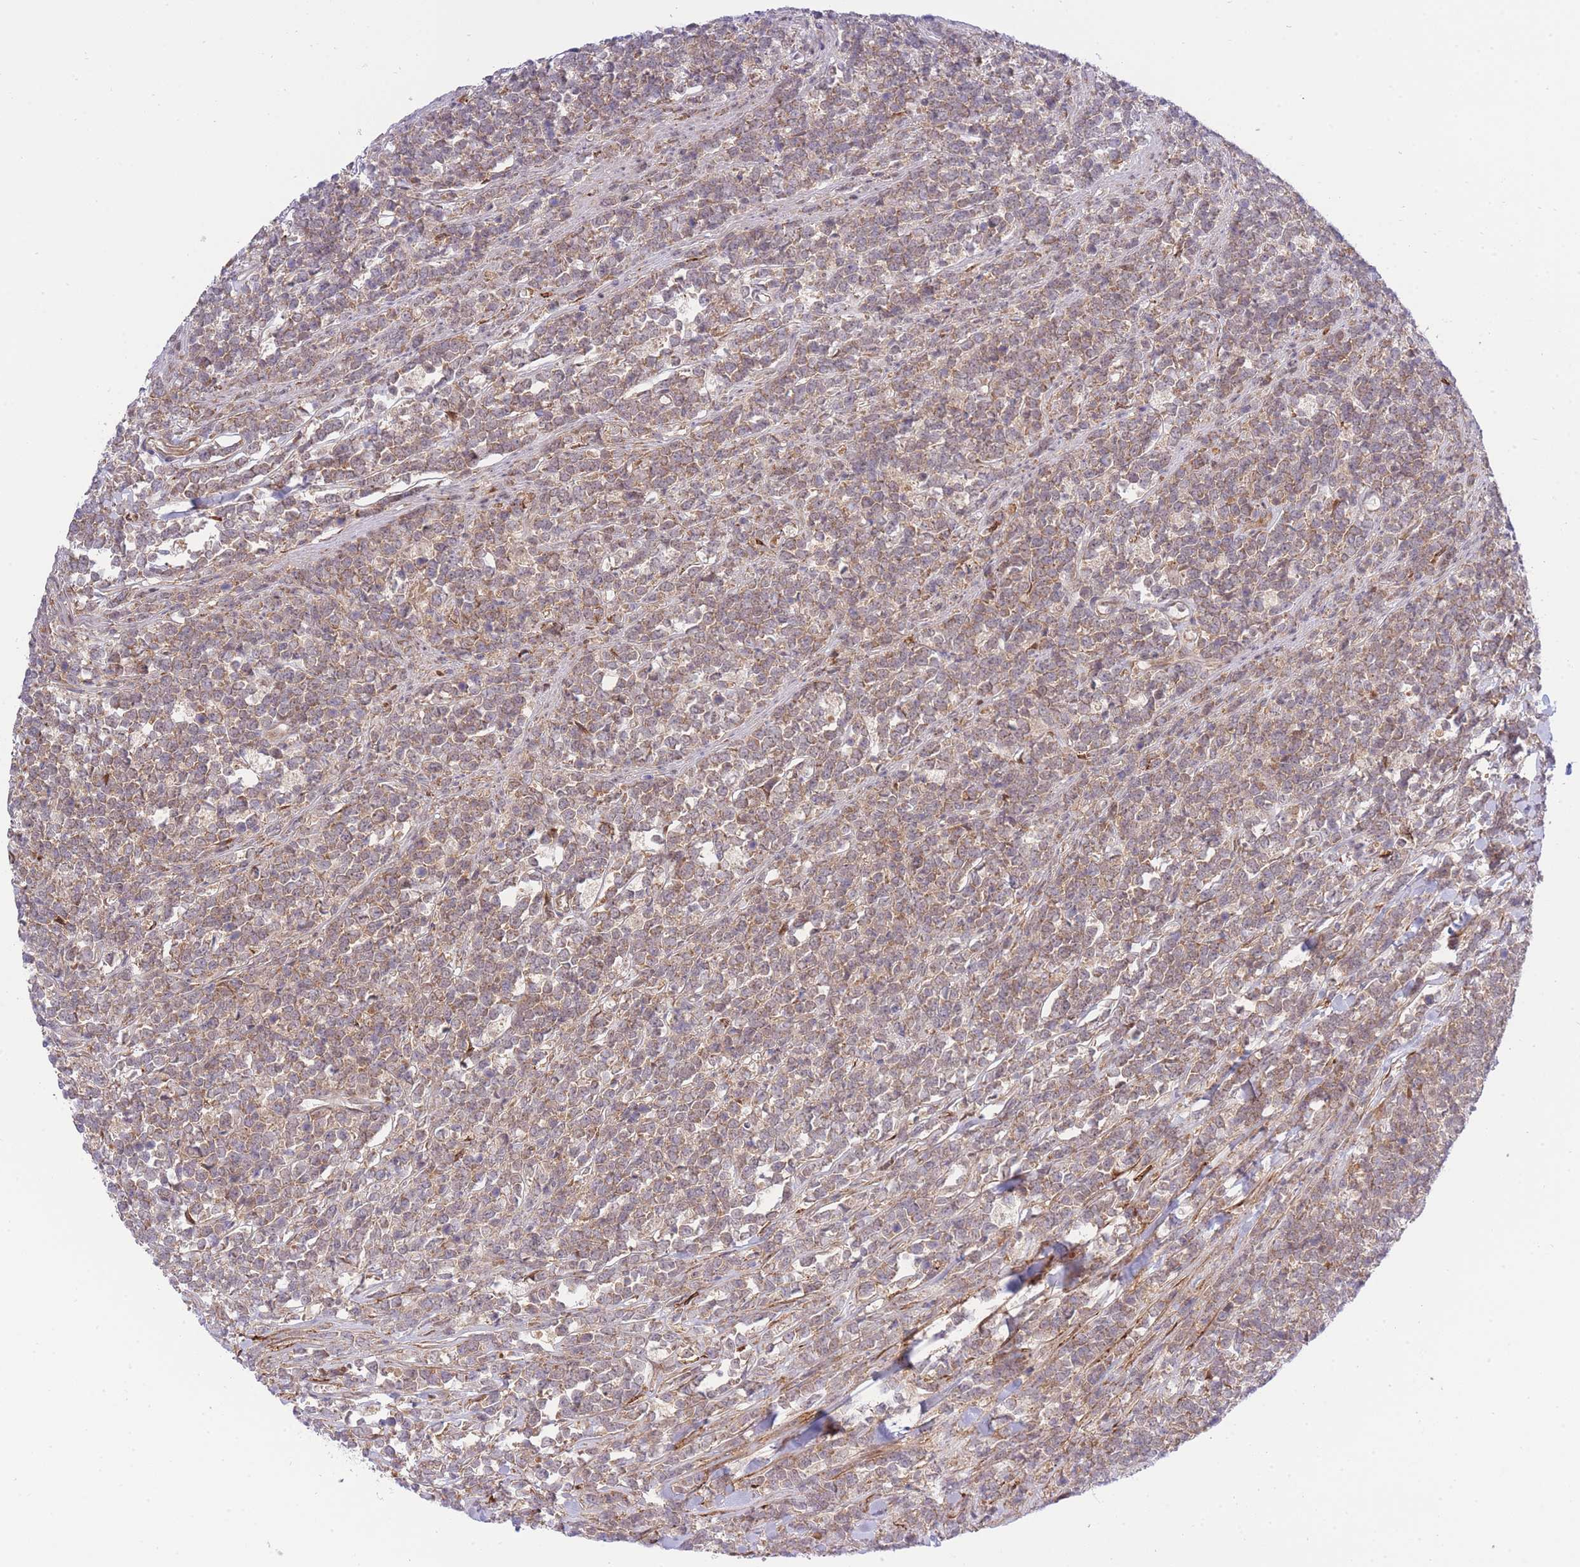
{"staining": {"intensity": "weak", "quantity": ">75%", "location": "cytoplasmic/membranous"}, "tissue": "lymphoma", "cell_type": "Tumor cells", "image_type": "cancer", "snomed": [{"axis": "morphology", "description": "Malignant lymphoma, non-Hodgkin's type, High grade"}, {"axis": "topography", "description": "Small intestine"}, {"axis": "topography", "description": "Colon"}], "caption": "IHC (DAB (3,3'-diaminobenzidine)) staining of human high-grade malignant lymphoma, non-Hodgkin's type demonstrates weak cytoplasmic/membranous protein positivity in approximately >75% of tumor cells.", "gene": "EIF2B2", "patient": {"sex": "male", "age": 8}}